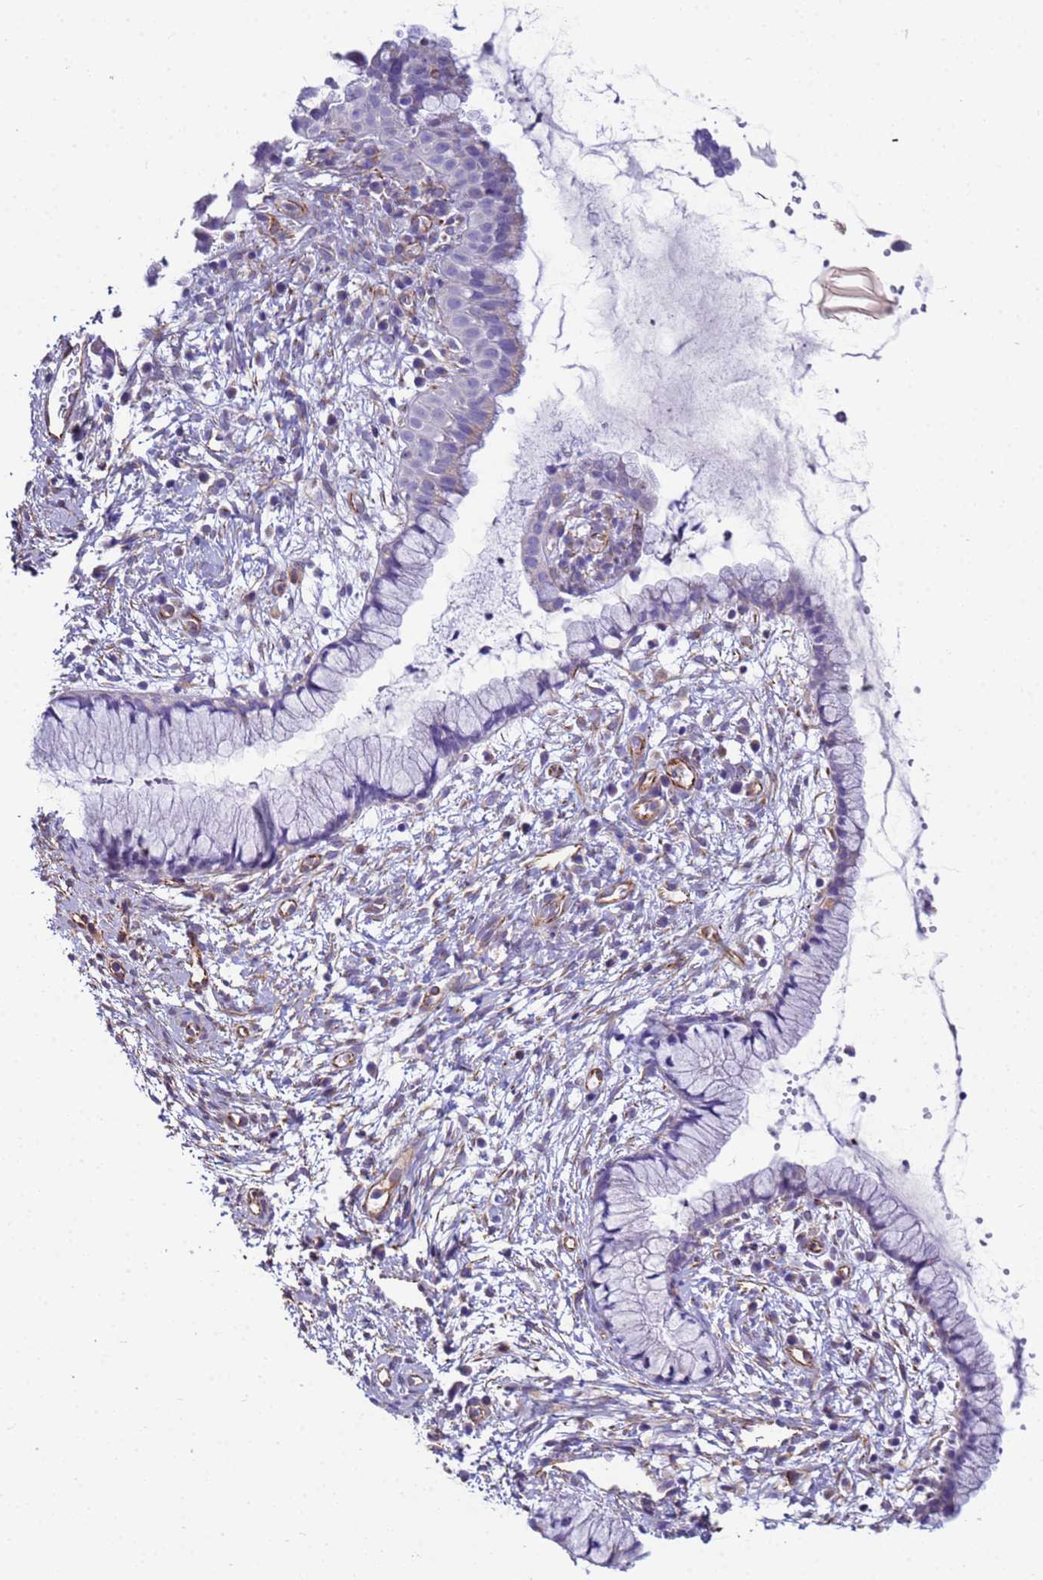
{"staining": {"intensity": "negative", "quantity": "none", "location": "none"}, "tissue": "cervix", "cell_type": "Glandular cells", "image_type": "normal", "snomed": [{"axis": "morphology", "description": "Normal tissue, NOS"}, {"axis": "topography", "description": "Cervix"}], "caption": "DAB immunohistochemical staining of normal human cervix displays no significant expression in glandular cells.", "gene": "UBXN2B", "patient": {"sex": "female", "age": 42}}